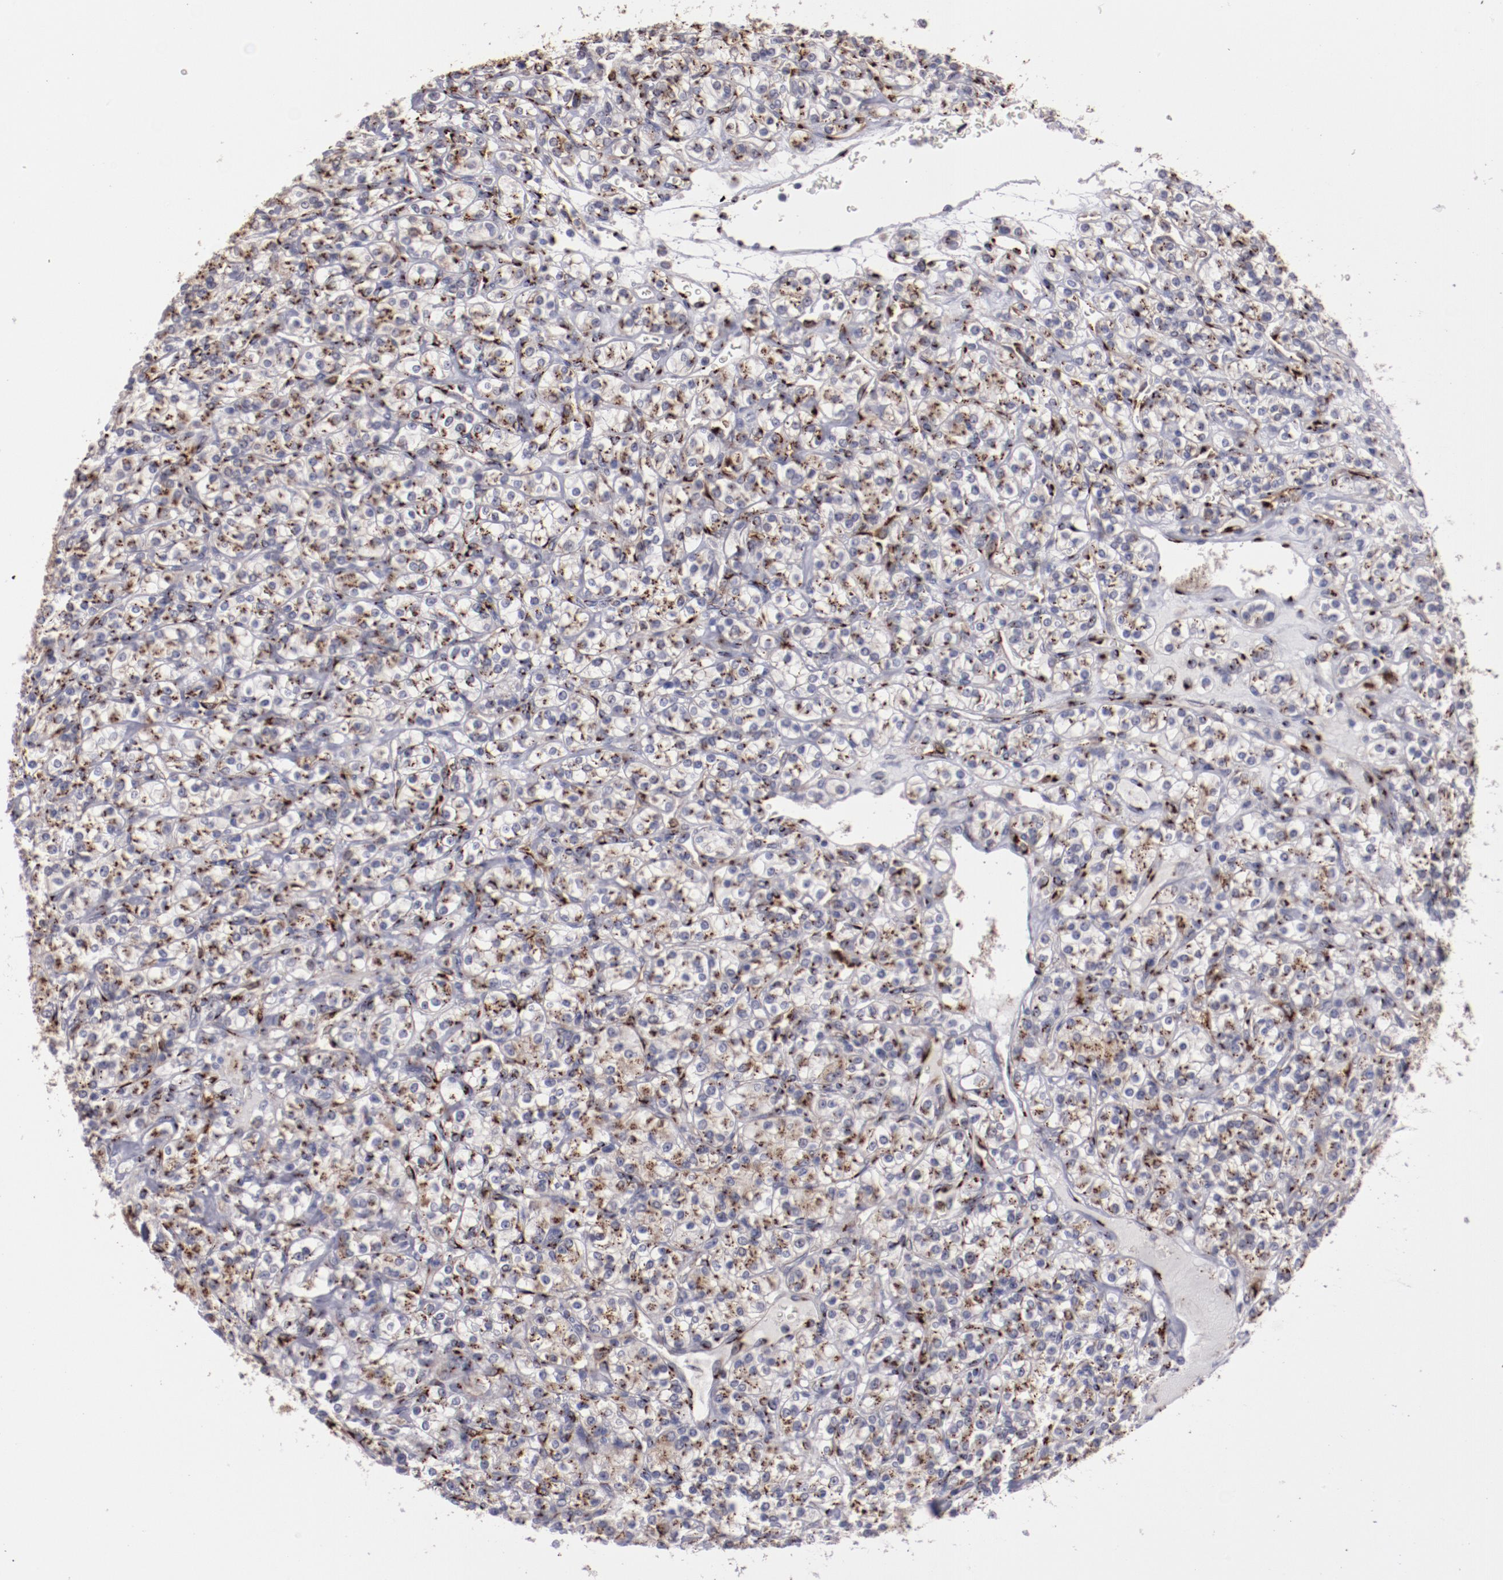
{"staining": {"intensity": "strong", "quantity": ">75%", "location": "cytoplasmic/membranous"}, "tissue": "renal cancer", "cell_type": "Tumor cells", "image_type": "cancer", "snomed": [{"axis": "morphology", "description": "Adenocarcinoma, NOS"}, {"axis": "topography", "description": "Kidney"}], "caption": "High-power microscopy captured an immunohistochemistry (IHC) histopathology image of renal cancer, revealing strong cytoplasmic/membranous expression in about >75% of tumor cells.", "gene": "GOLIM4", "patient": {"sex": "male", "age": 77}}